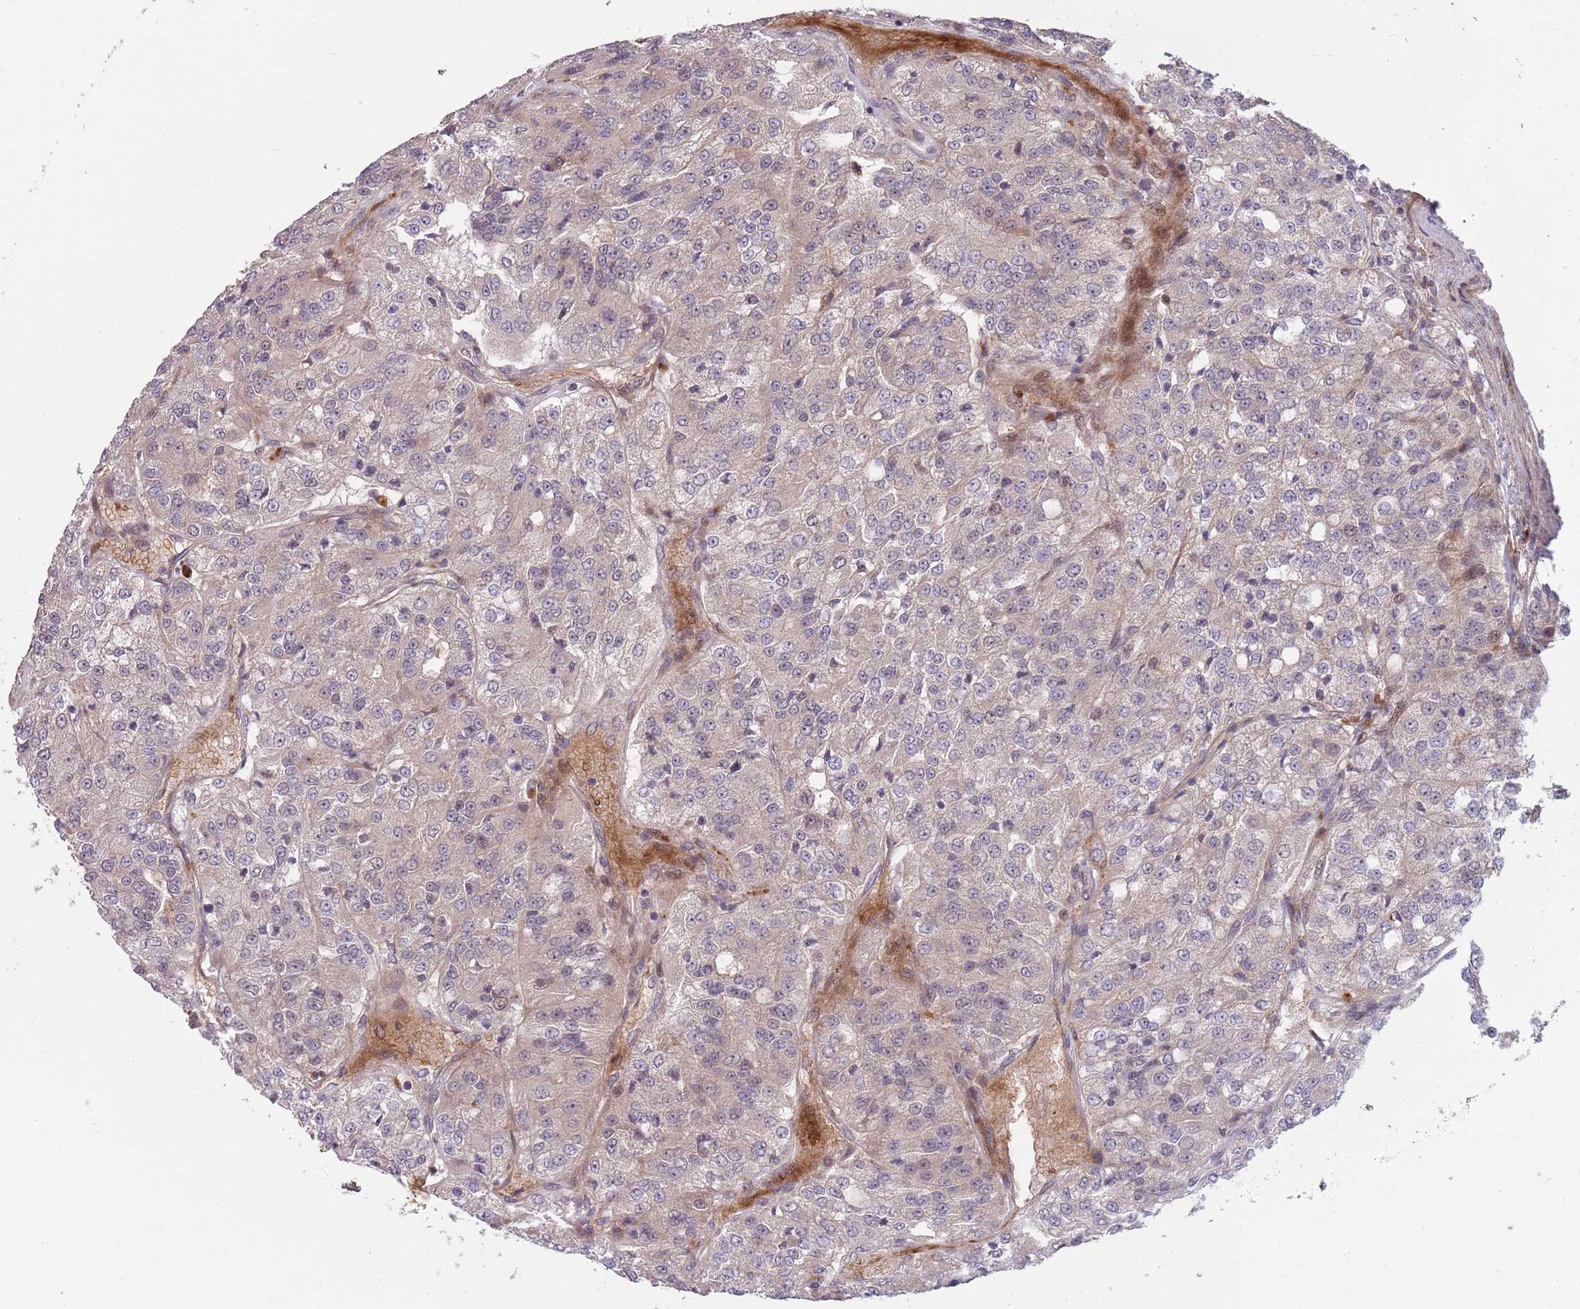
{"staining": {"intensity": "weak", "quantity": "25%-75%", "location": "cytoplasmic/membranous"}, "tissue": "renal cancer", "cell_type": "Tumor cells", "image_type": "cancer", "snomed": [{"axis": "morphology", "description": "Adenocarcinoma, NOS"}, {"axis": "topography", "description": "Kidney"}], "caption": "Approximately 25%-75% of tumor cells in human renal cancer demonstrate weak cytoplasmic/membranous protein expression as visualized by brown immunohistochemical staining.", "gene": "NT5DC4", "patient": {"sex": "female", "age": 63}}